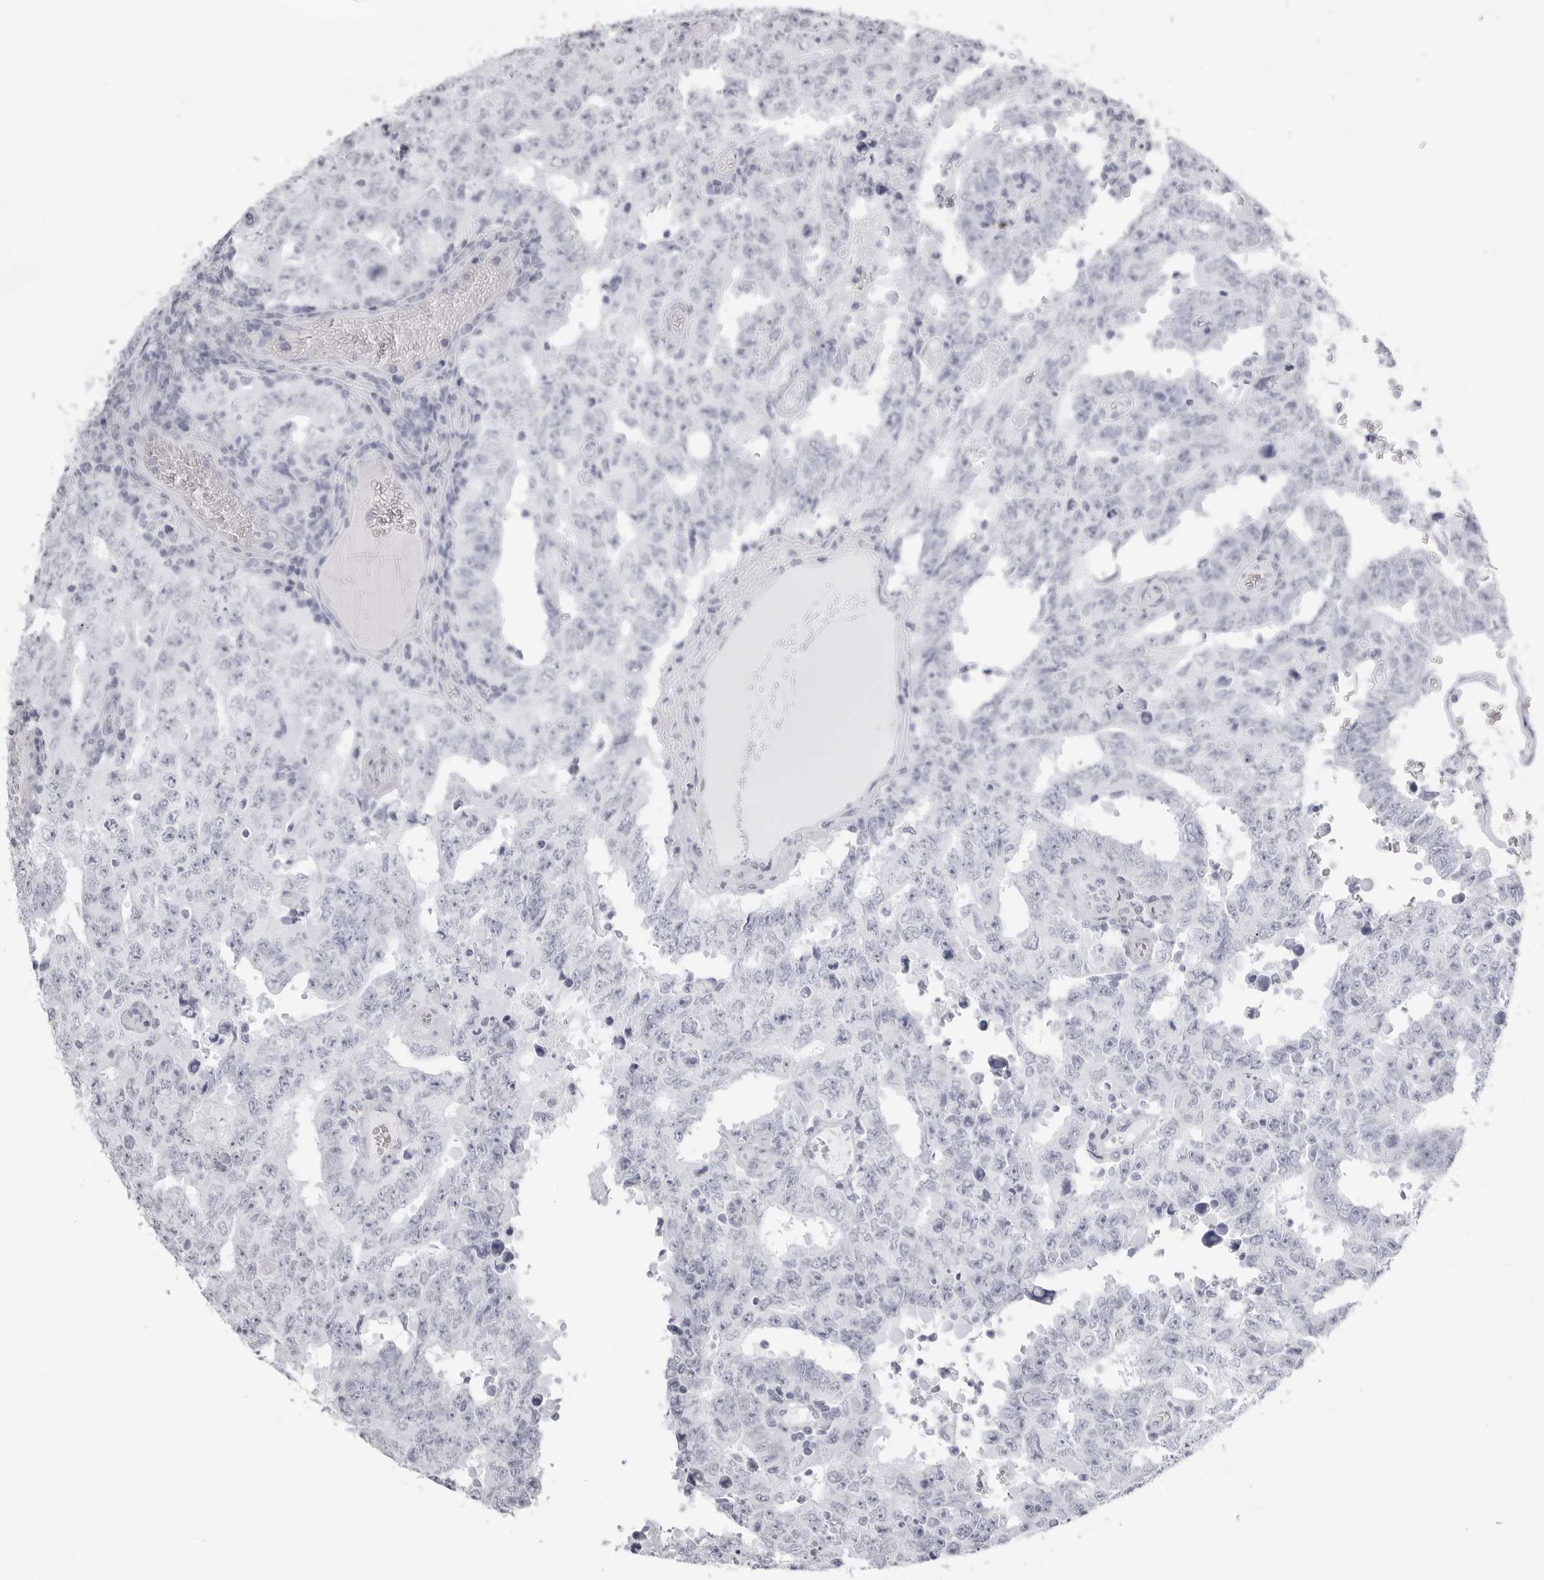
{"staining": {"intensity": "negative", "quantity": "none", "location": "none"}, "tissue": "testis cancer", "cell_type": "Tumor cells", "image_type": "cancer", "snomed": [{"axis": "morphology", "description": "Carcinoma, Embryonal, NOS"}, {"axis": "topography", "description": "Testis"}], "caption": "Immunohistochemistry (IHC) of human testis cancer exhibits no staining in tumor cells.", "gene": "KLK9", "patient": {"sex": "male", "age": 26}}